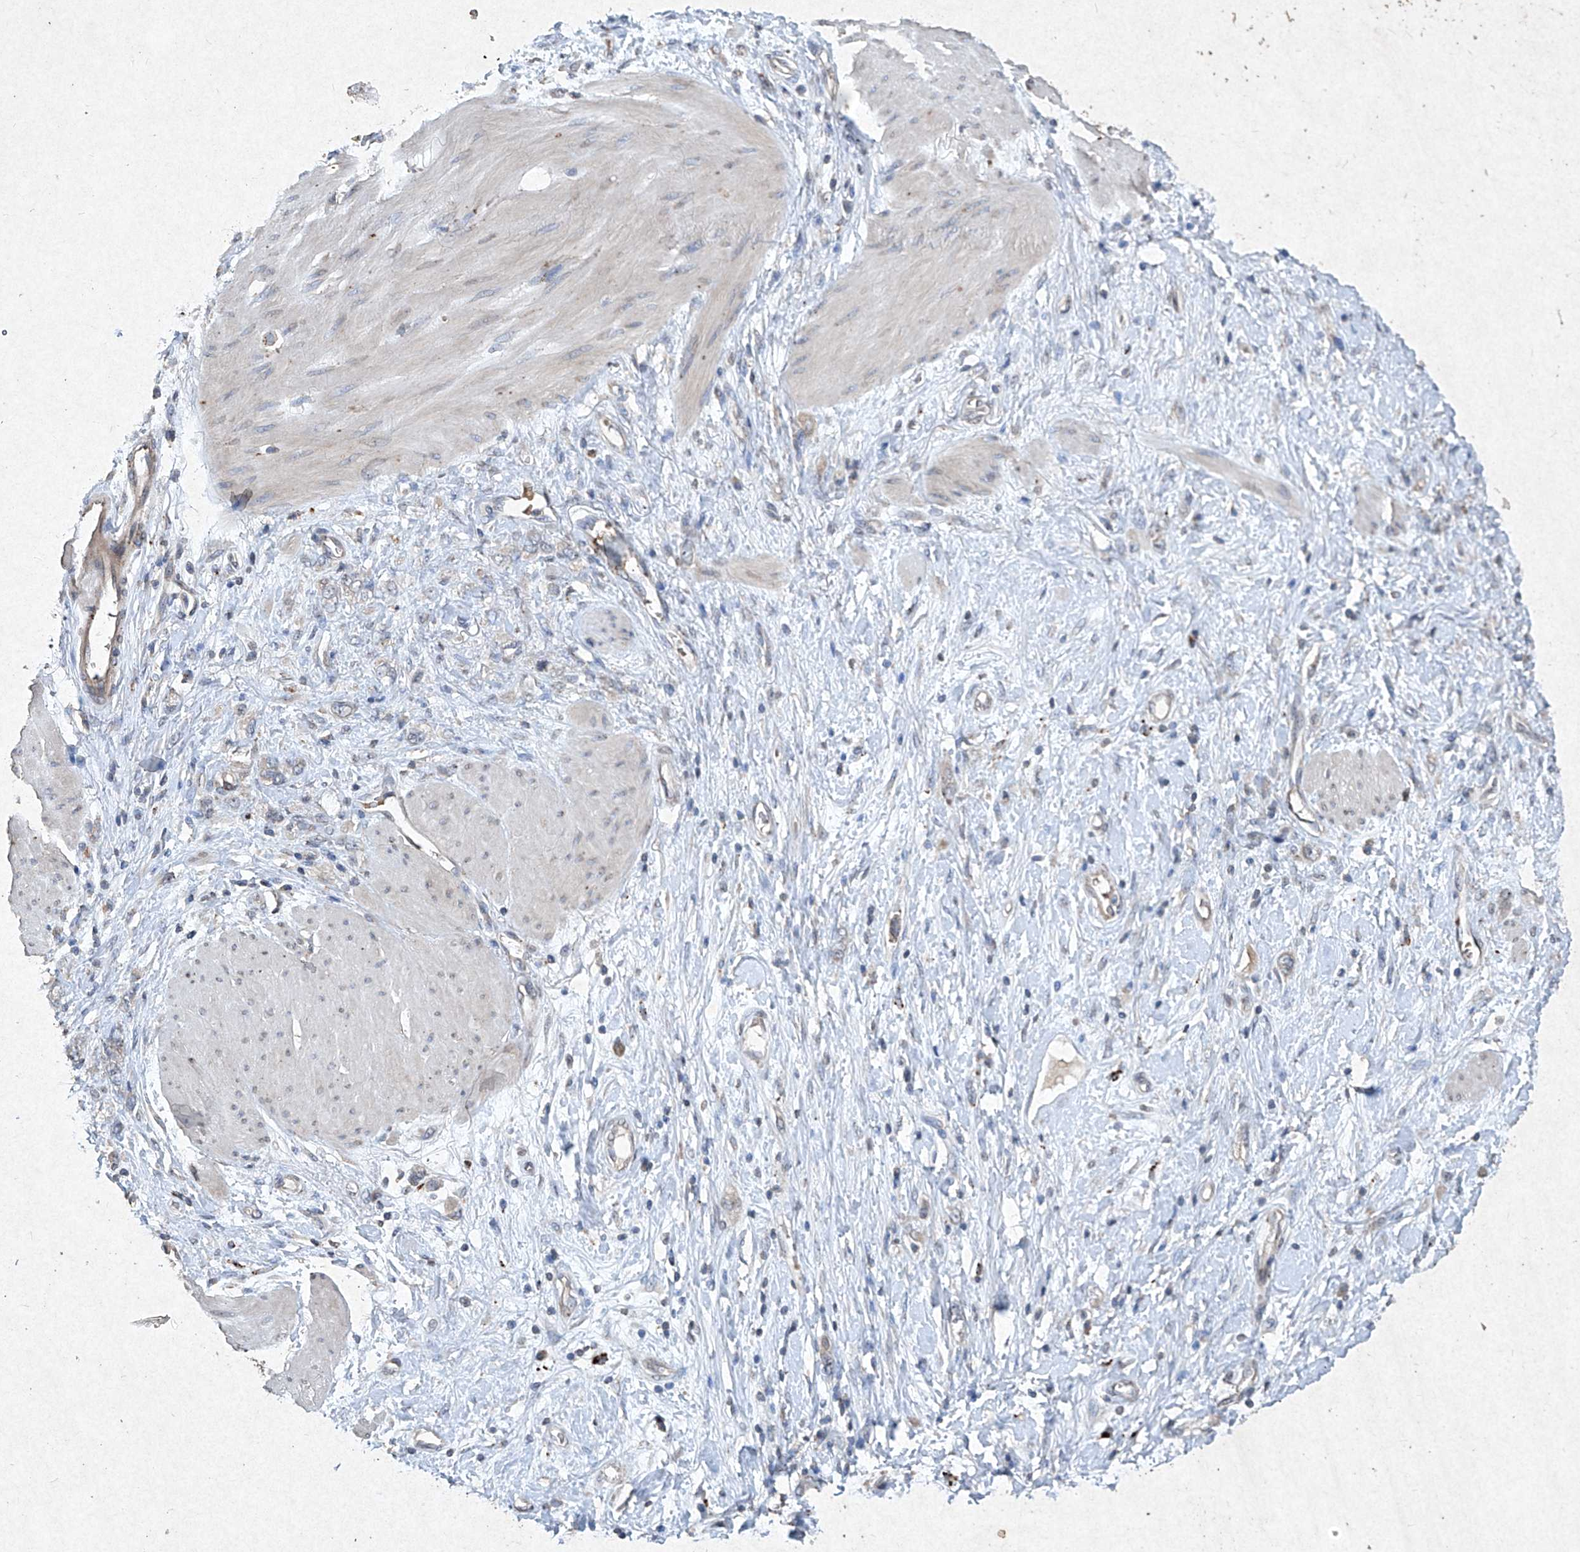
{"staining": {"intensity": "moderate", "quantity": "<25%", "location": "cytoplasmic/membranous"}, "tissue": "stomach cancer", "cell_type": "Tumor cells", "image_type": "cancer", "snomed": [{"axis": "morphology", "description": "Adenocarcinoma, NOS"}, {"axis": "topography", "description": "Stomach"}], "caption": "Immunohistochemistry (IHC) of human stomach cancer displays low levels of moderate cytoplasmic/membranous positivity in approximately <25% of tumor cells. (brown staining indicates protein expression, while blue staining denotes nuclei).", "gene": "MED16", "patient": {"sex": "female", "age": 76}}